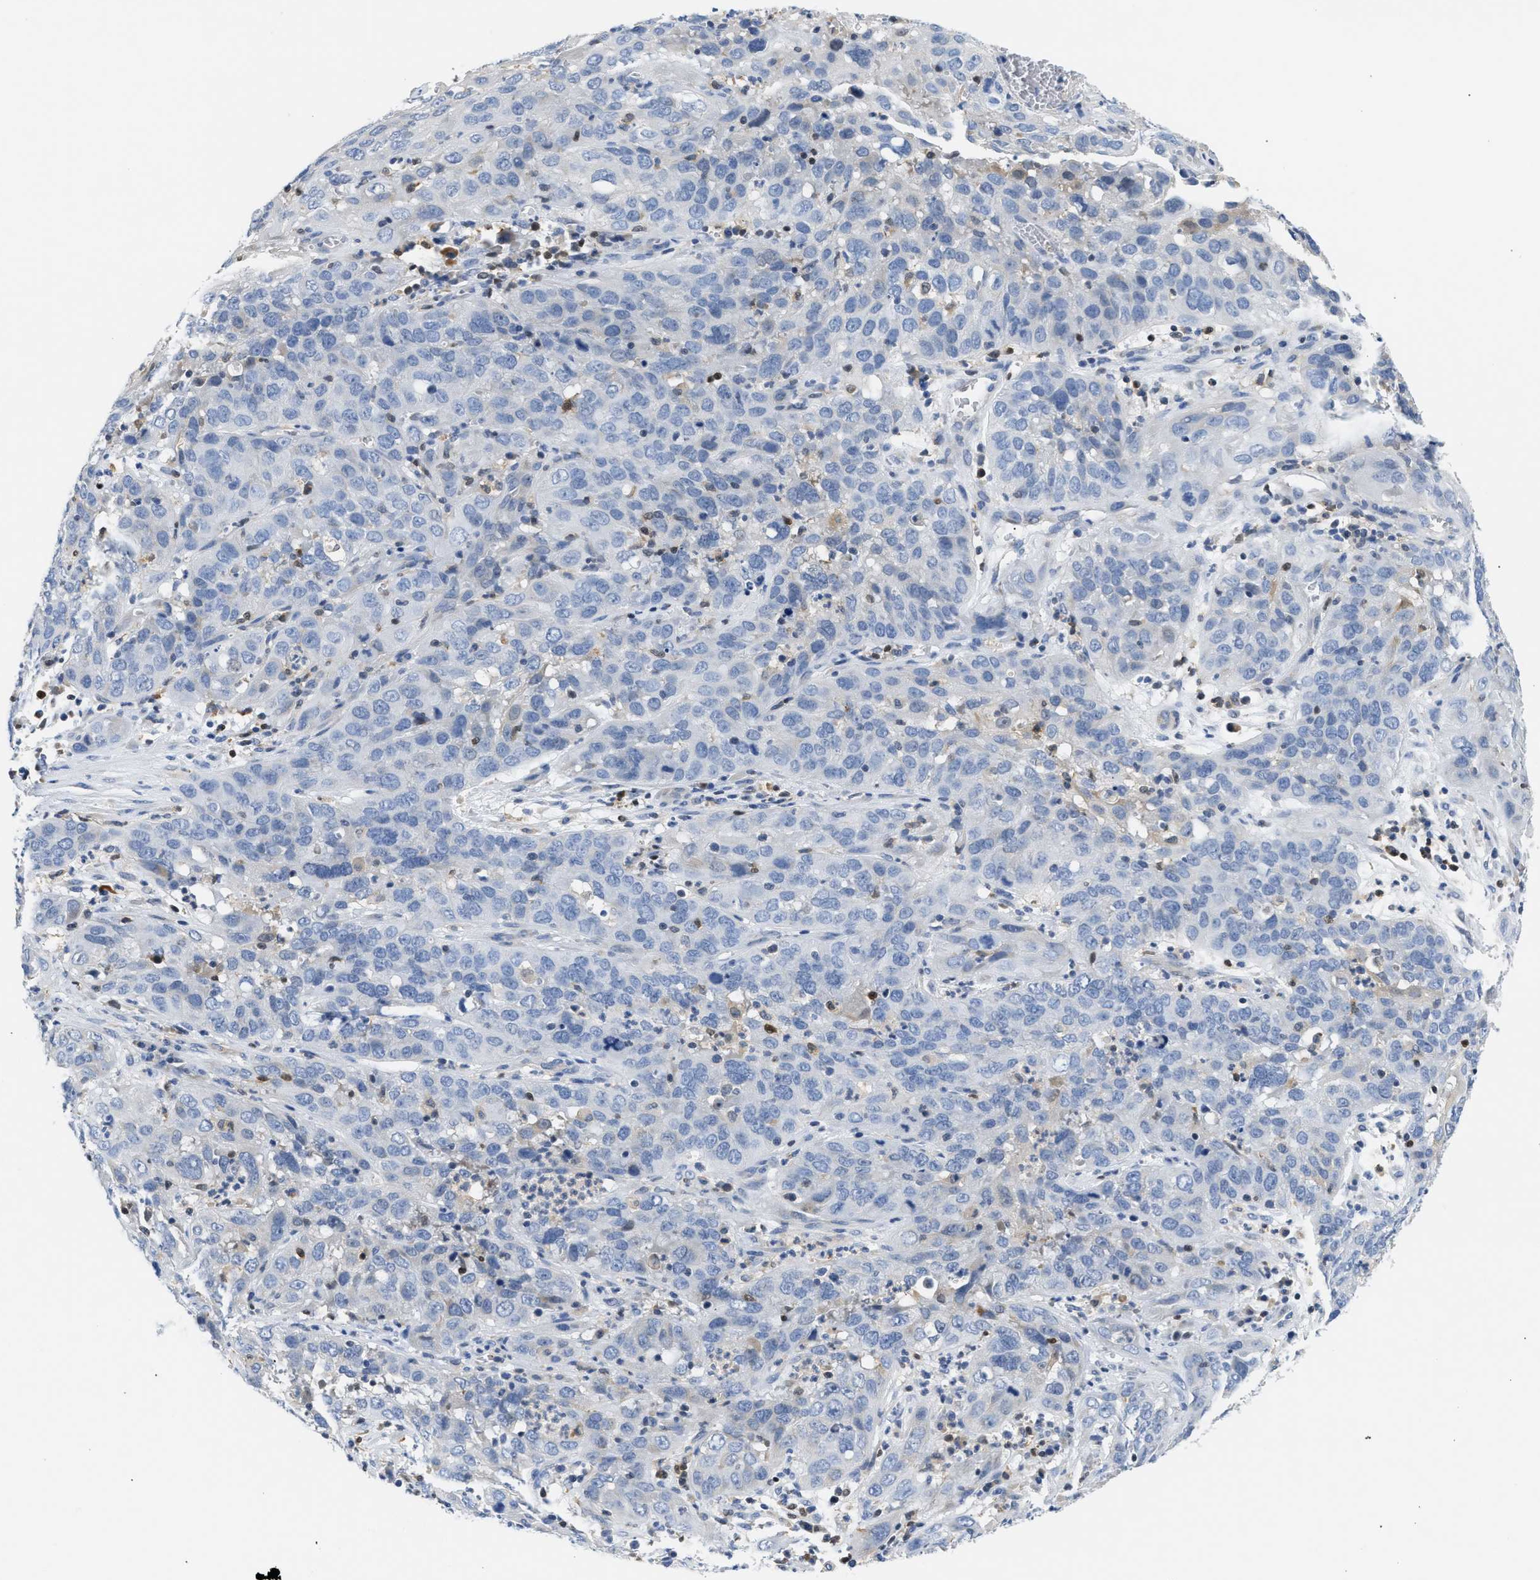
{"staining": {"intensity": "negative", "quantity": "none", "location": "none"}, "tissue": "cervical cancer", "cell_type": "Tumor cells", "image_type": "cancer", "snomed": [{"axis": "morphology", "description": "Squamous cell carcinoma, NOS"}, {"axis": "topography", "description": "Cervix"}], "caption": "Photomicrograph shows no protein staining in tumor cells of squamous cell carcinoma (cervical) tissue.", "gene": "SLIT2", "patient": {"sex": "female", "age": 32}}